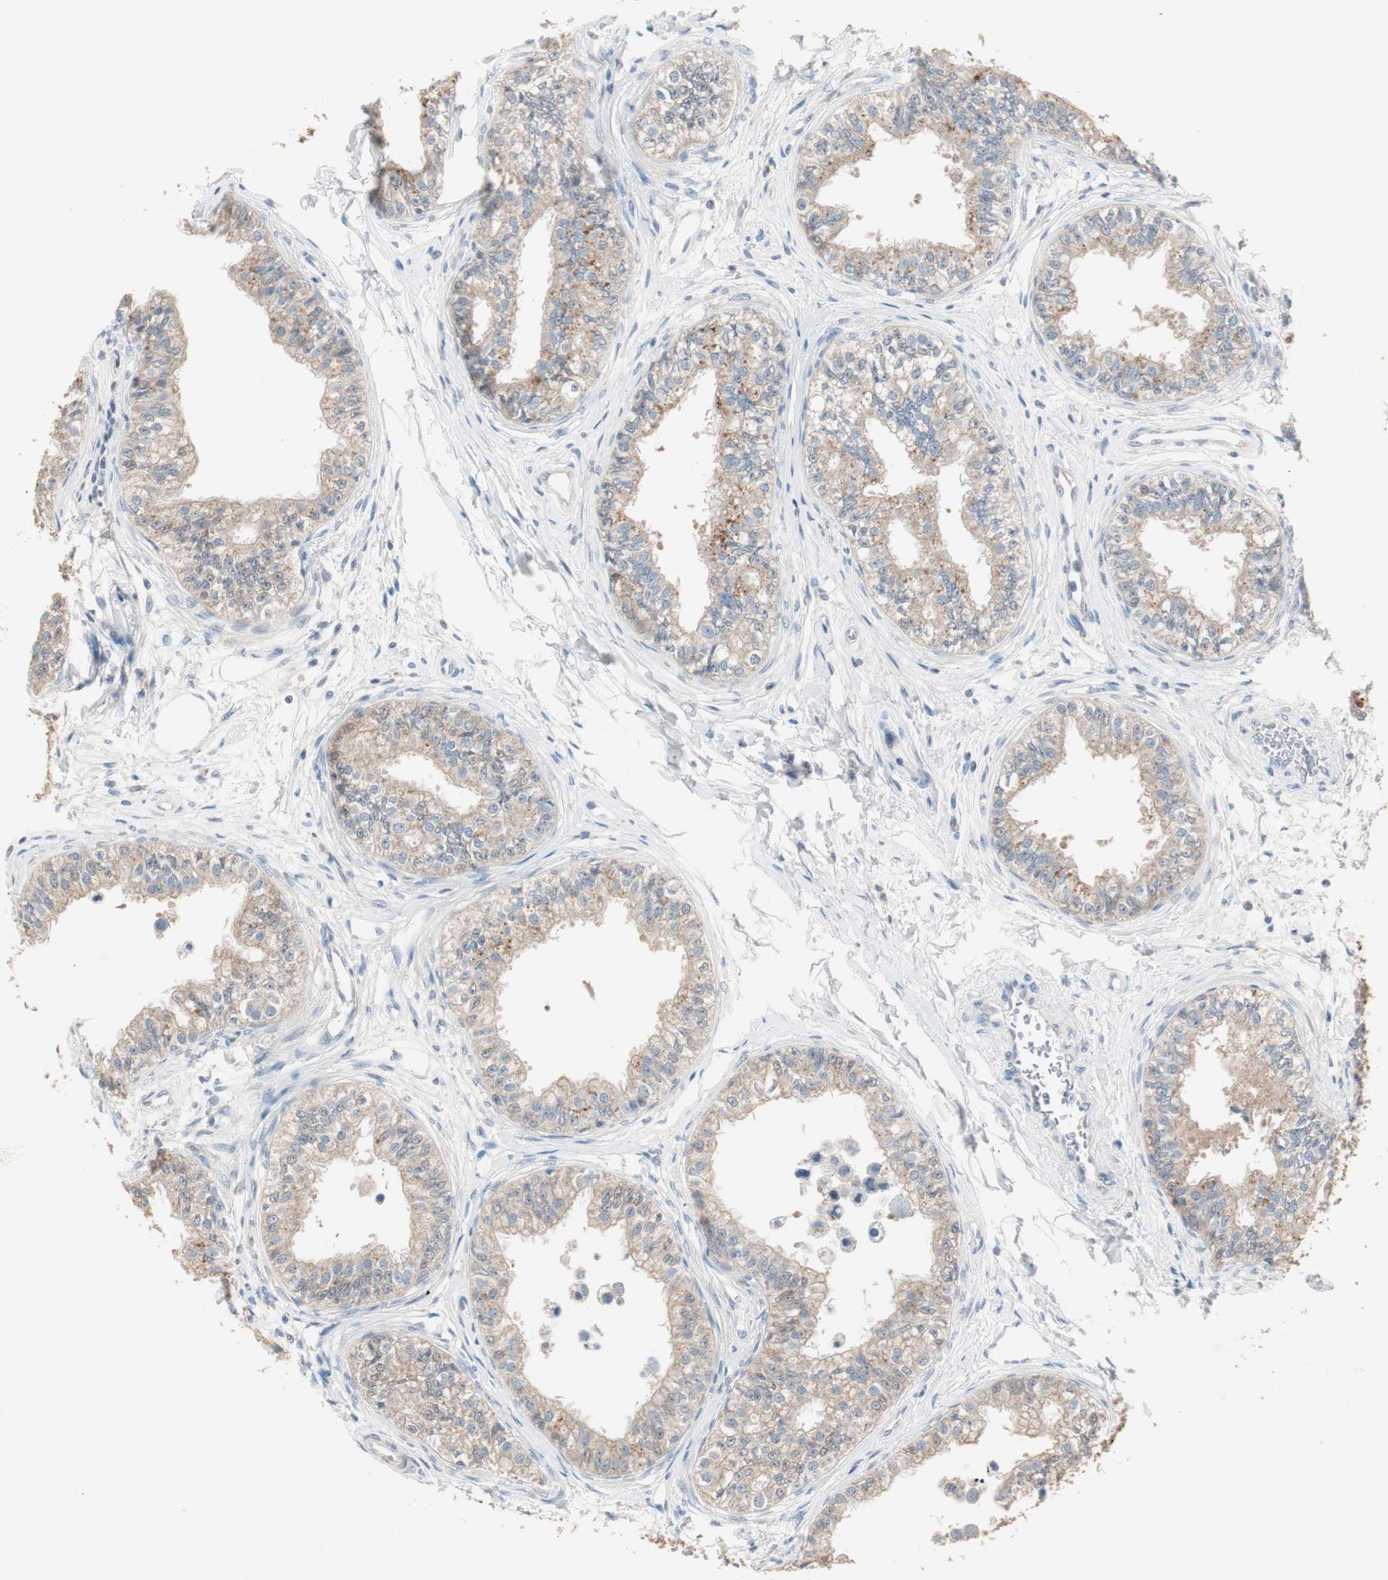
{"staining": {"intensity": "weak", "quantity": ">75%", "location": "cytoplasmic/membranous"}, "tissue": "epididymis", "cell_type": "Glandular cells", "image_type": "normal", "snomed": [{"axis": "morphology", "description": "Normal tissue, NOS"}, {"axis": "morphology", "description": "Adenocarcinoma, metastatic, NOS"}, {"axis": "topography", "description": "Testis"}, {"axis": "topography", "description": "Epididymis"}], "caption": "An IHC micrograph of unremarkable tissue is shown. Protein staining in brown highlights weak cytoplasmic/membranous positivity in epididymis within glandular cells.", "gene": "KHK", "patient": {"sex": "male", "age": 26}}